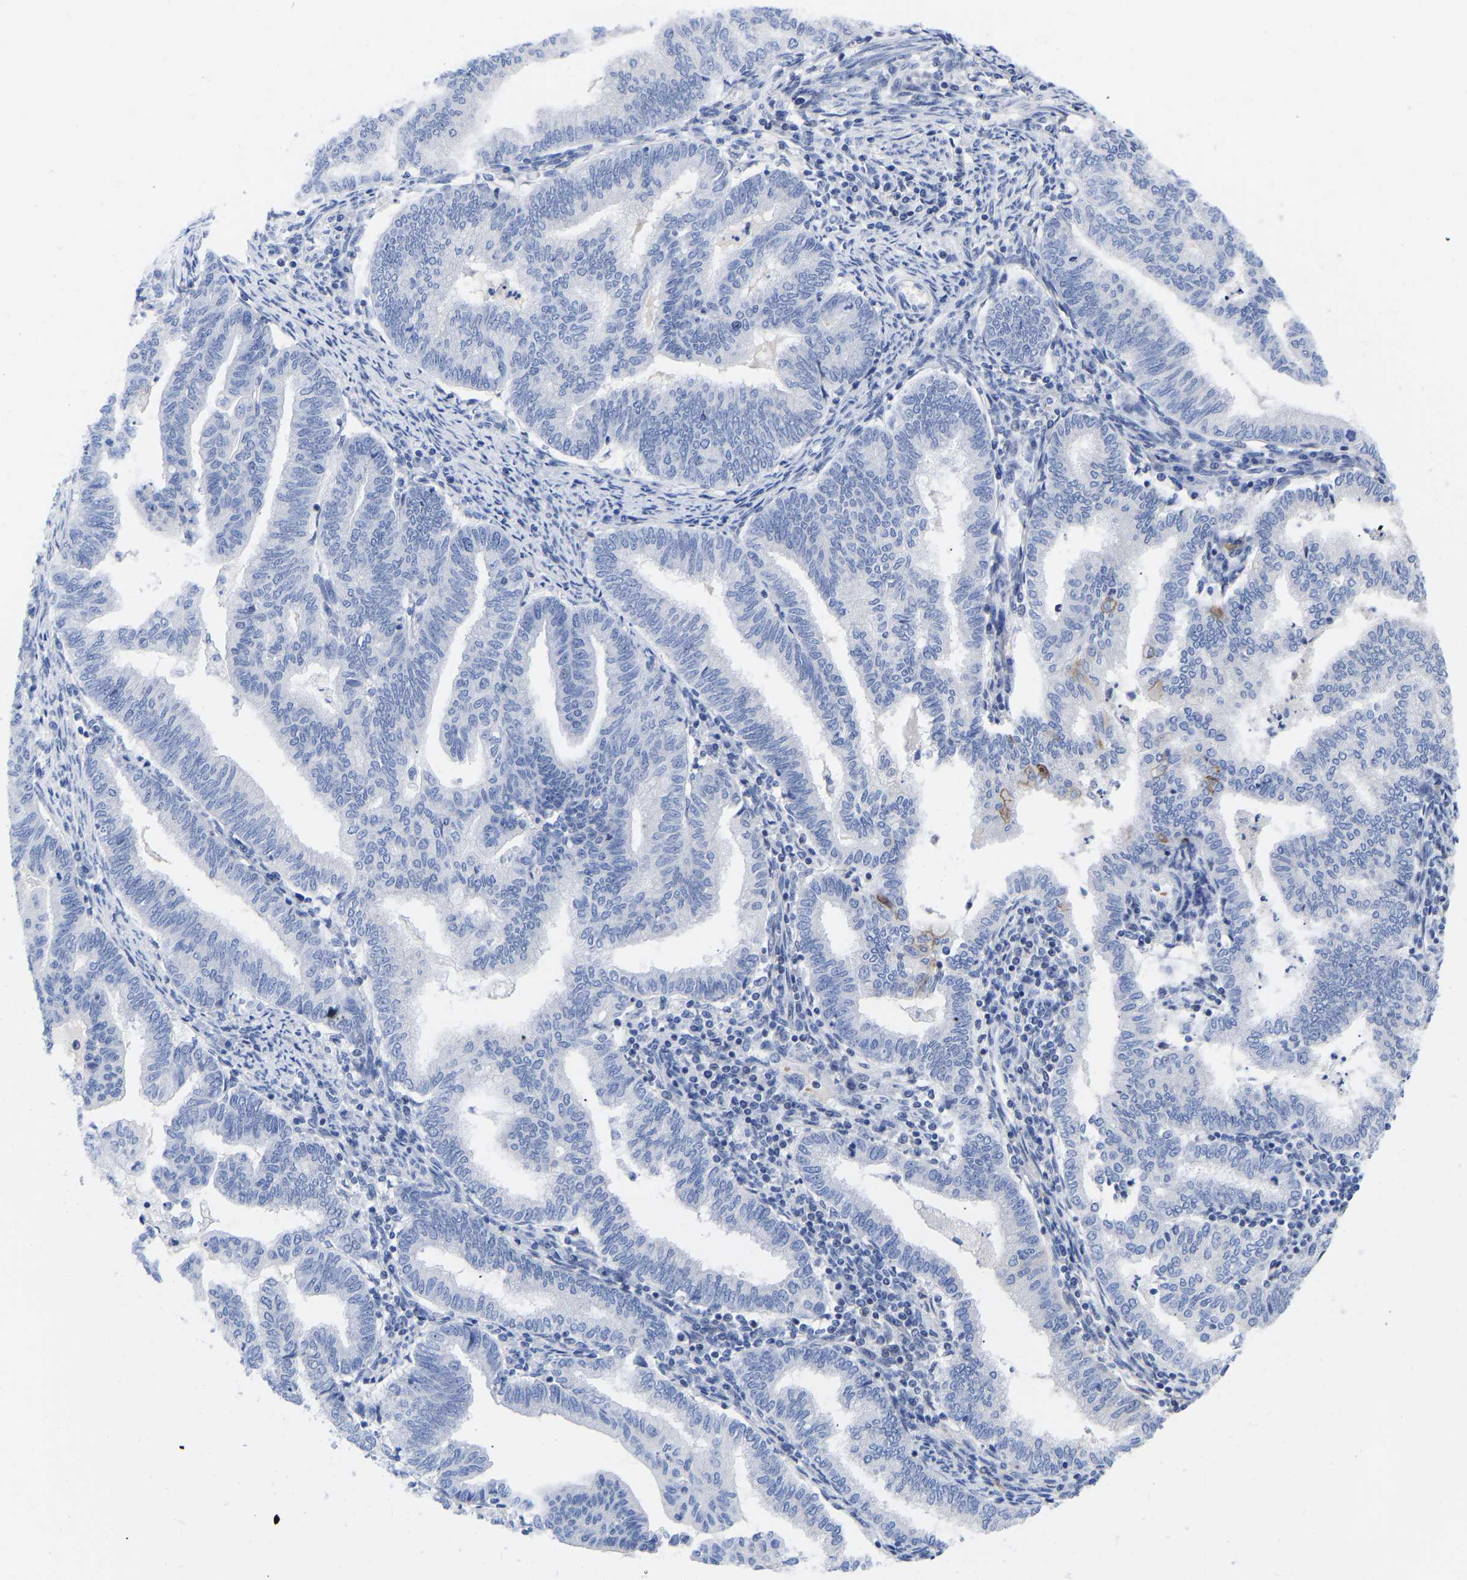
{"staining": {"intensity": "negative", "quantity": "none", "location": "none"}, "tissue": "endometrial cancer", "cell_type": "Tumor cells", "image_type": "cancer", "snomed": [{"axis": "morphology", "description": "Polyp, NOS"}, {"axis": "morphology", "description": "Adenocarcinoma, NOS"}, {"axis": "morphology", "description": "Adenoma, NOS"}, {"axis": "topography", "description": "Endometrium"}], "caption": "Tumor cells show no significant protein staining in endometrial adenocarcinoma. (DAB (3,3'-diaminobenzidine) immunohistochemistry with hematoxylin counter stain).", "gene": "GPA33", "patient": {"sex": "female", "age": 79}}